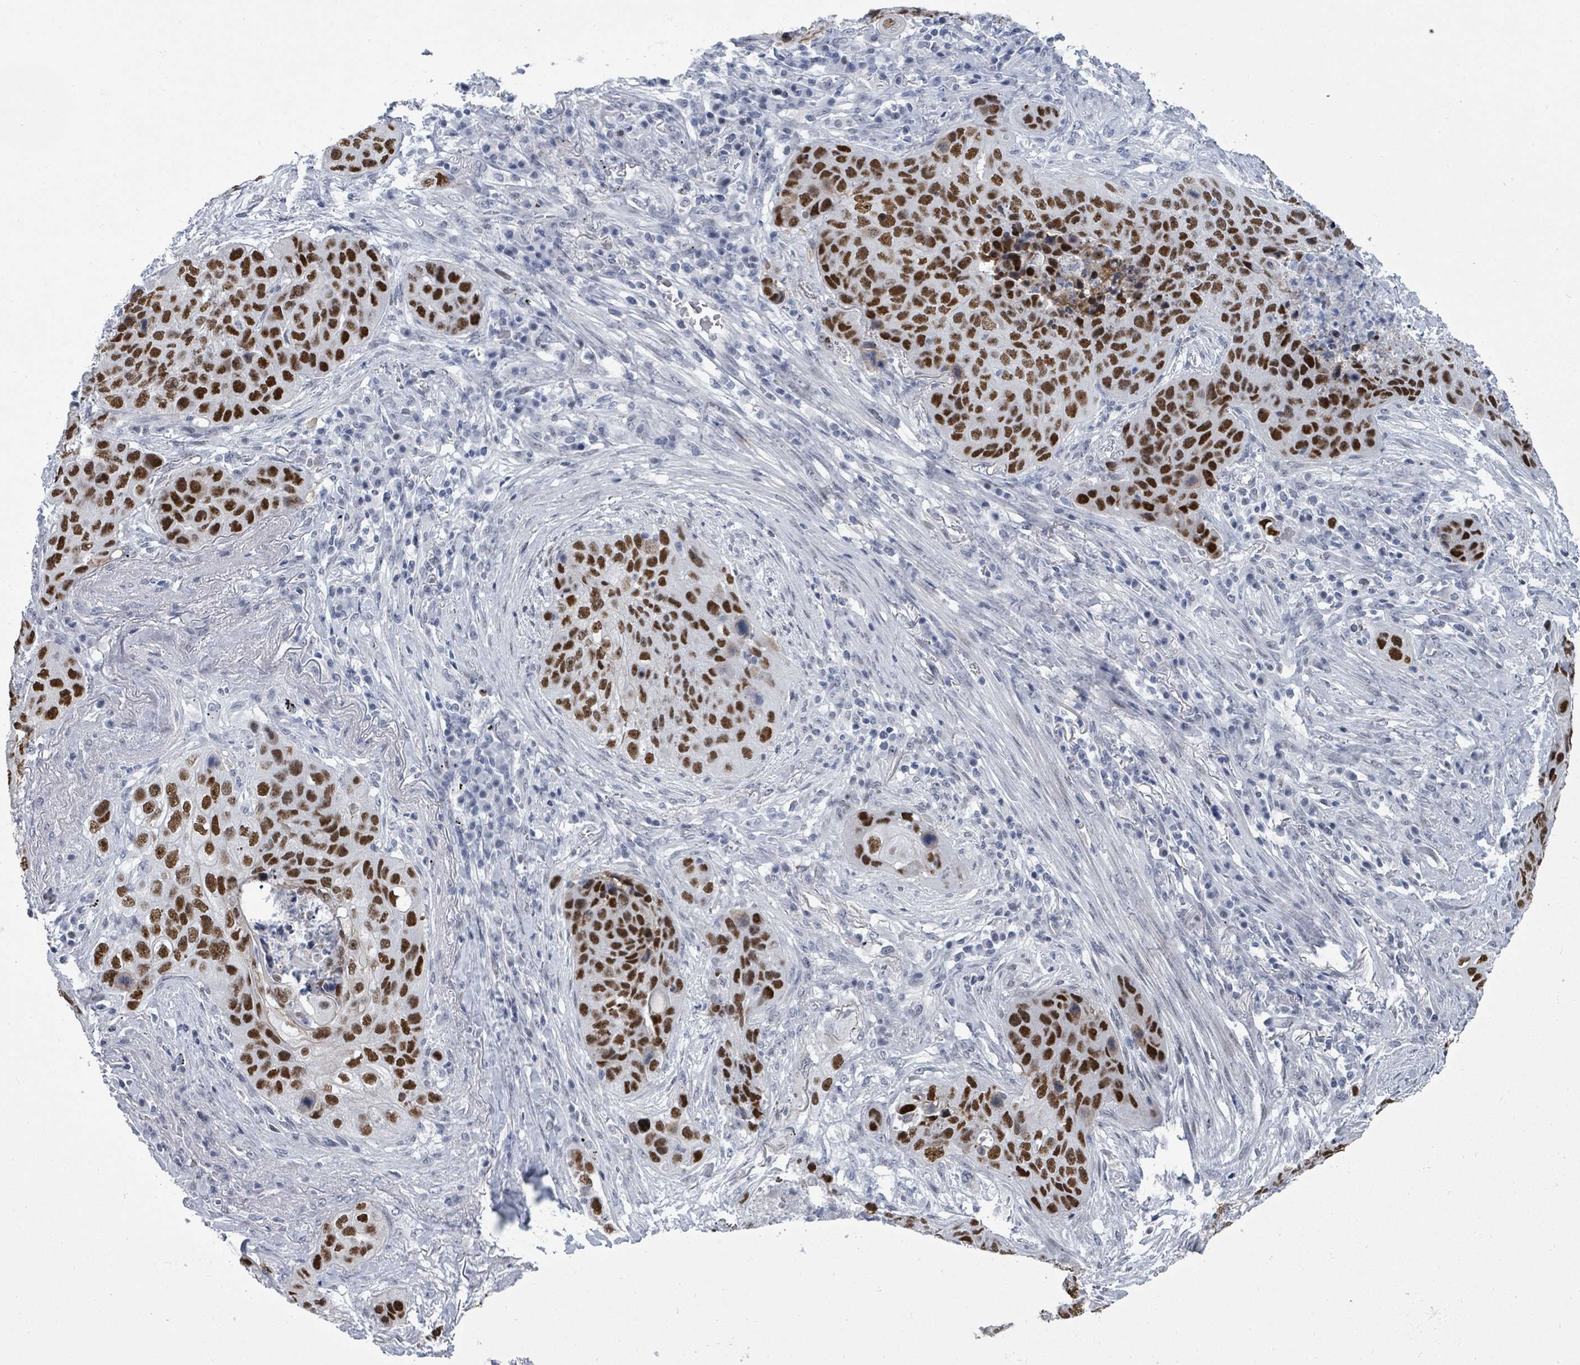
{"staining": {"intensity": "strong", "quantity": ">75%", "location": "nuclear"}, "tissue": "lung cancer", "cell_type": "Tumor cells", "image_type": "cancer", "snomed": [{"axis": "morphology", "description": "Squamous cell carcinoma, NOS"}, {"axis": "topography", "description": "Lung"}], "caption": "Immunohistochemistry (IHC) image of human lung cancer (squamous cell carcinoma) stained for a protein (brown), which demonstrates high levels of strong nuclear staining in approximately >75% of tumor cells.", "gene": "CT45A5", "patient": {"sex": "female", "age": 63}}